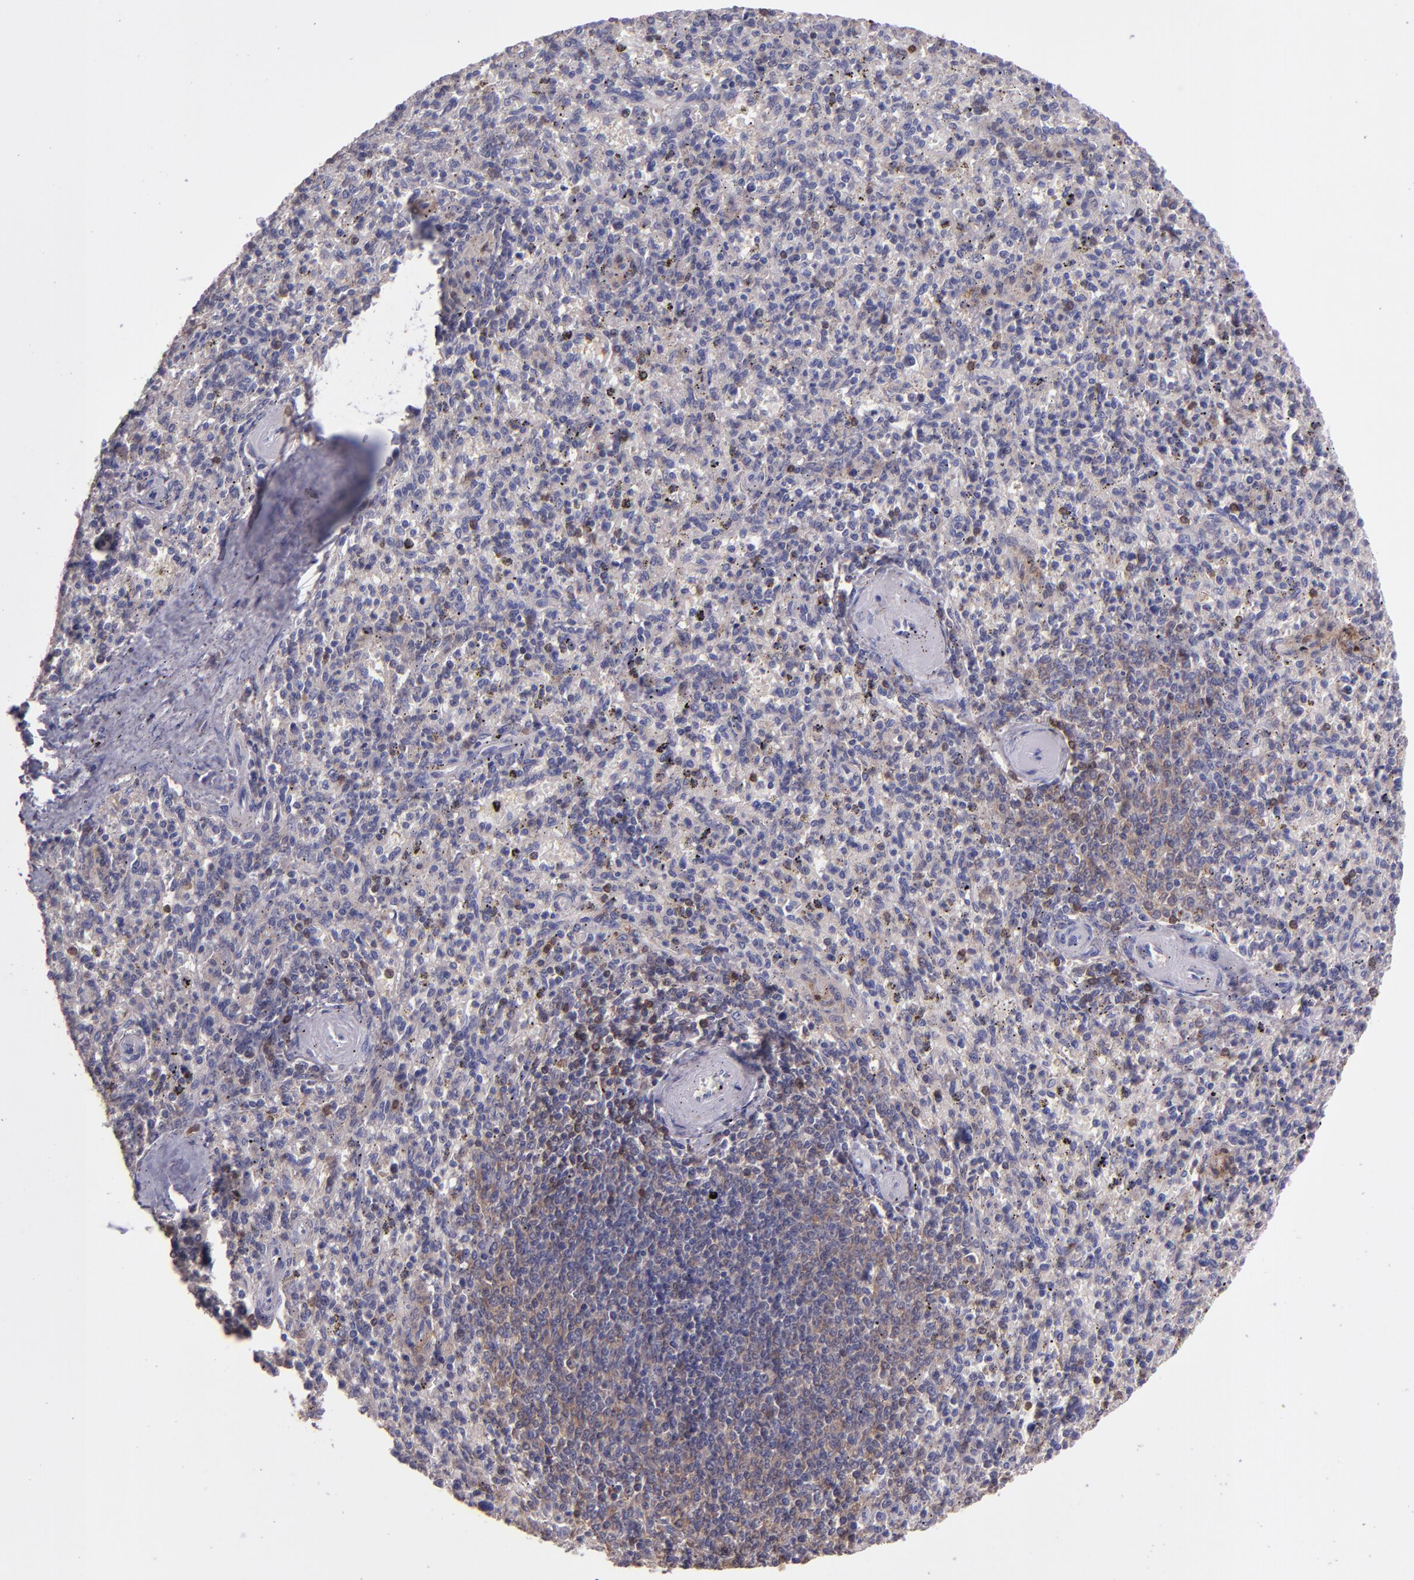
{"staining": {"intensity": "weak", "quantity": "<25%", "location": "cytoplasmic/membranous"}, "tissue": "spleen", "cell_type": "Cells in red pulp", "image_type": "normal", "snomed": [{"axis": "morphology", "description": "Normal tissue, NOS"}, {"axis": "topography", "description": "Spleen"}], "caption": "The immunohistochemistry micrograph has no significant staining in cells in red pulp of spleen. The staining is performed using DAB brown chromogen with nuclei counter-stained in using hematoxylin.", "gene": "PAPPA", "patient": {"sex": "male", "age": 72}}